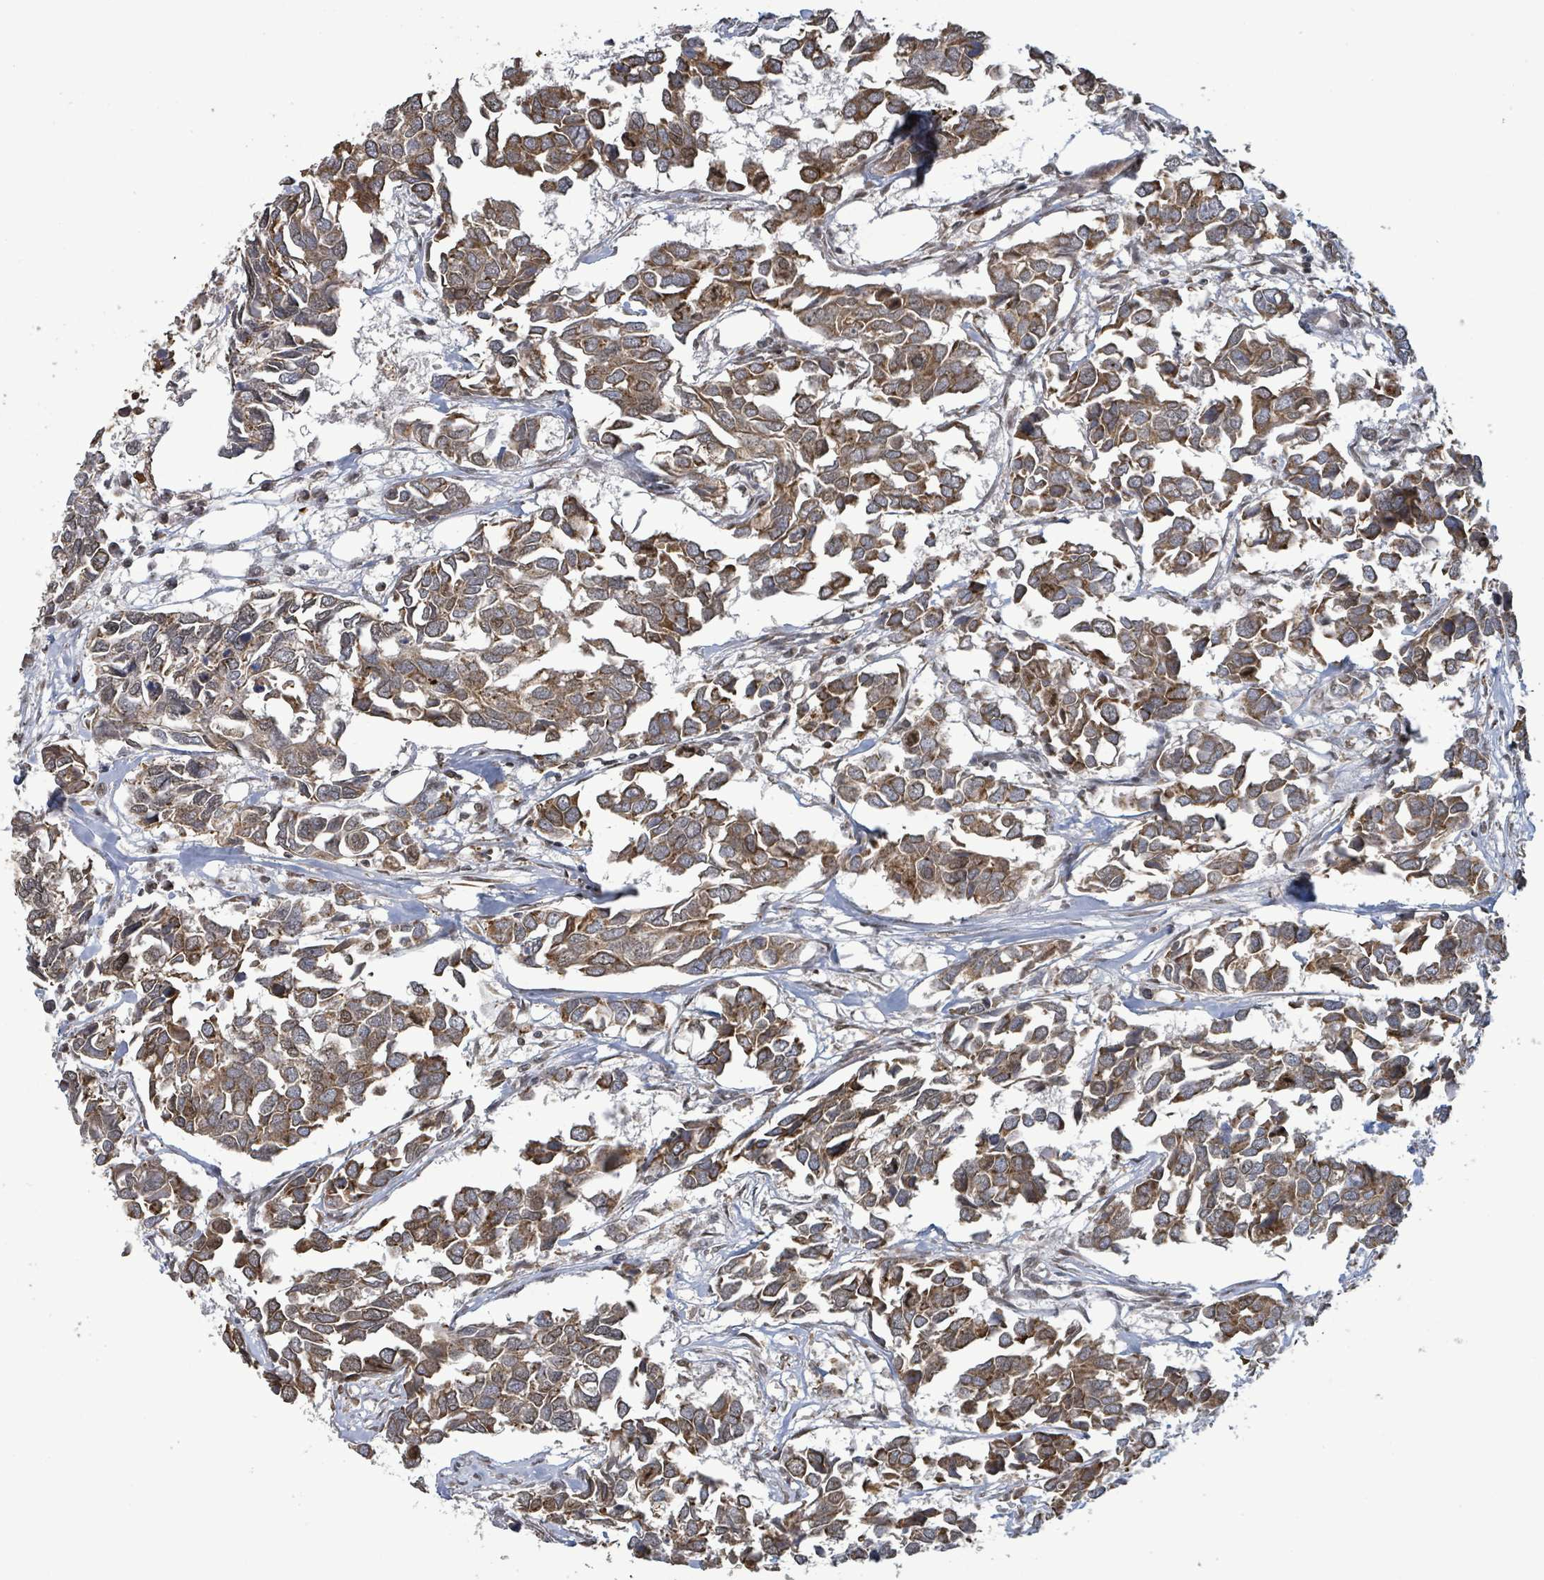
{"staining": {"intensity": "moderate", "quantity": ">75%", "location": "cytoplasmic/membranous"}, "tissue": "breast cancer", "cell_type": "Tumor cells", "image_type": "cancer", "snomed": [{"axis": "morphology", "description": "Duct carcinoma"}, {"axis": "topography", "description": "Breast"}], "caption": "This photomicrograph exhibits IHC staining of human breast cancer, with medium moderate cytoplasmic/membranous positivity in approximately >75% of tumor cells.", "gene": "SBF2", "patient": {"sex": "female", "age": 83}}